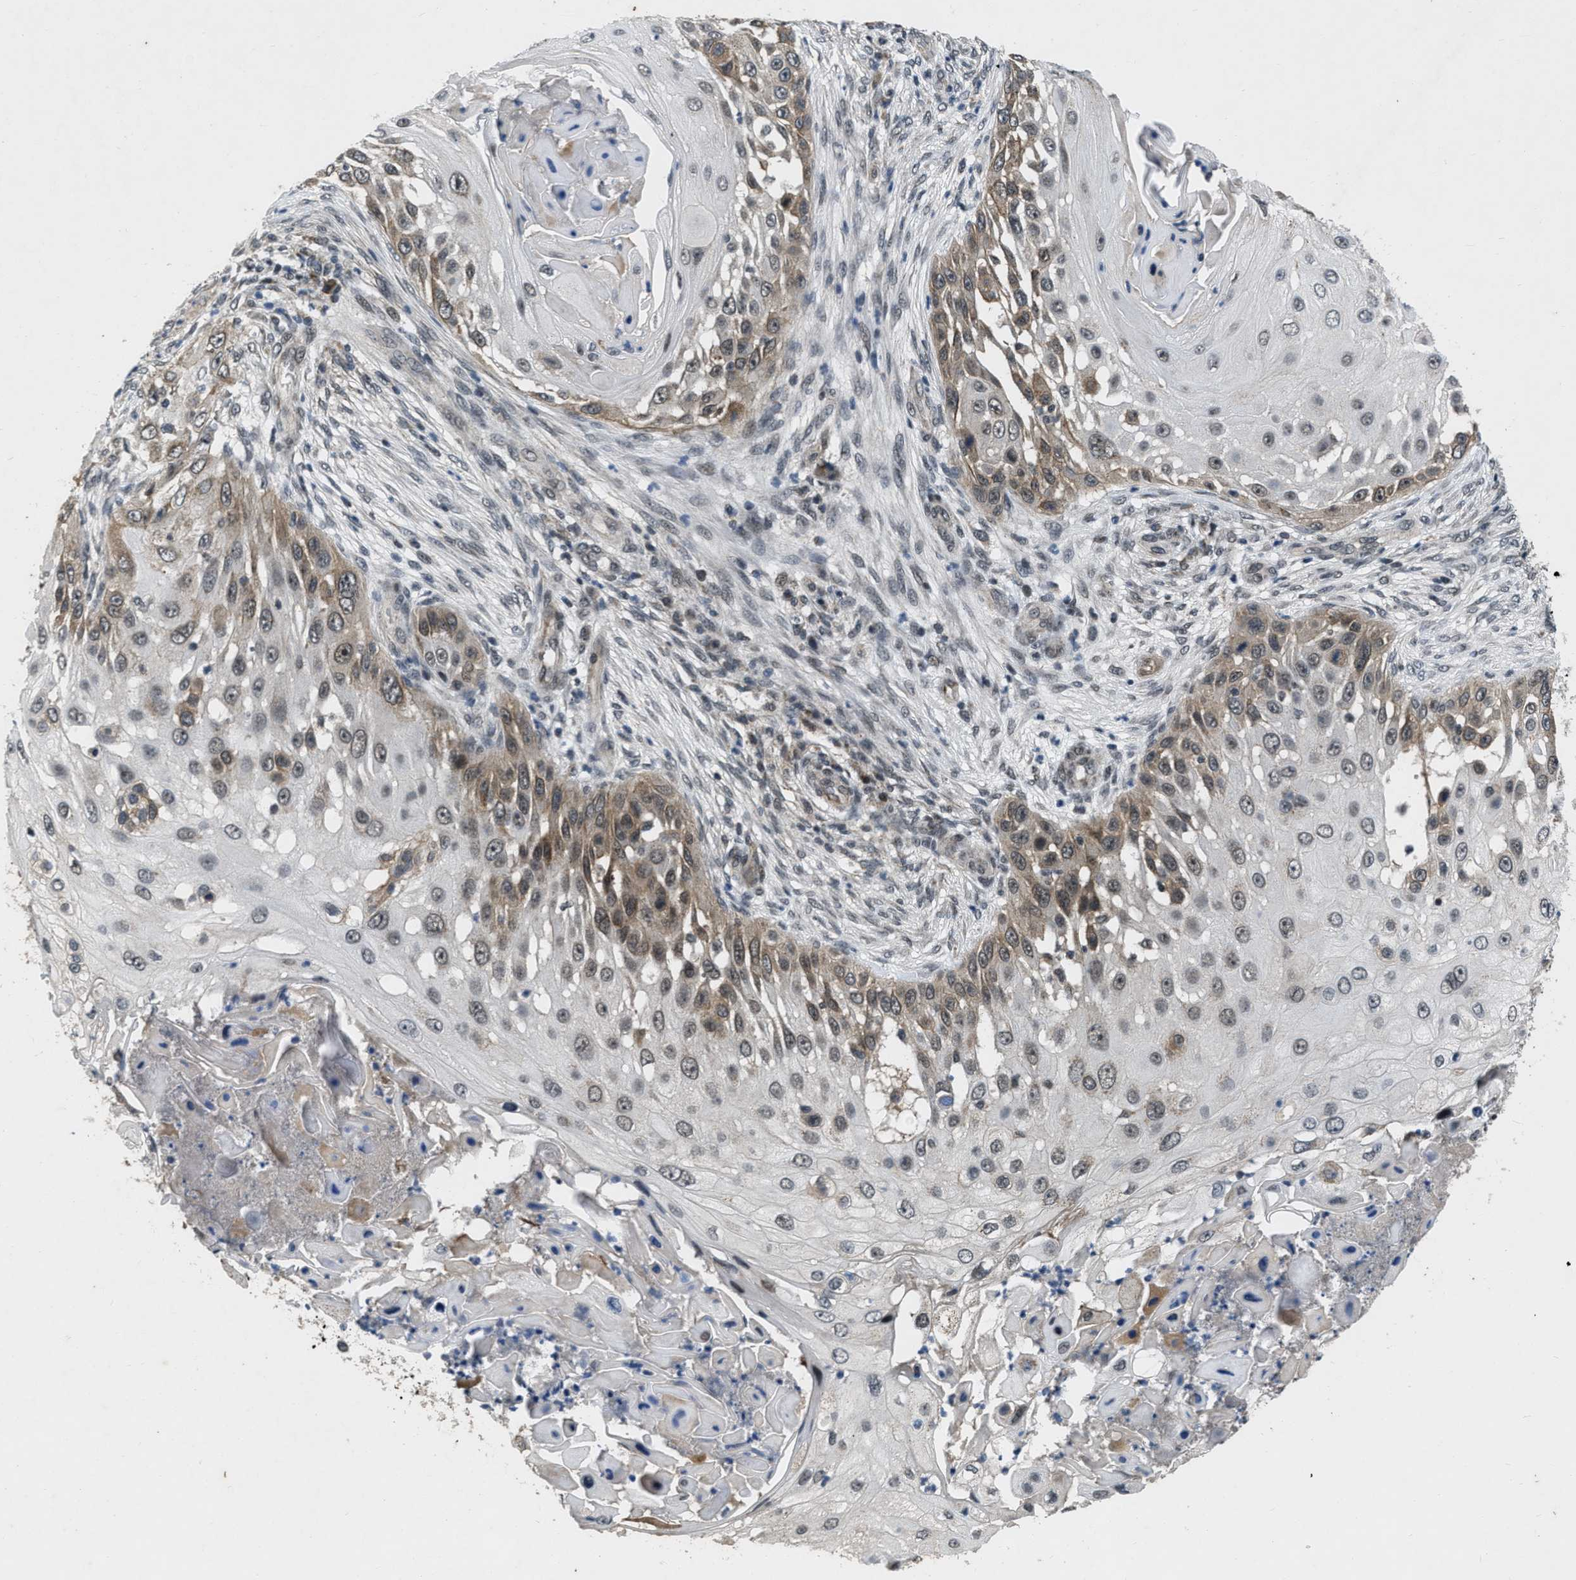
{"staining": {"intensity": "weak", "quantity": "25%-75%", "location": "cytoplasmic/membranous,nuclear"}, "tissue": "skin cancer", "cell_type": "Tumor cells", "image_type": "cancer", "snomed": [{"axis": "morphology", "description": "Squamous cell carcinoma, NOS"}, {"axis": "topography", "description": "Skin"}], "caption": "Immunohistochemistry (IHC) photomicrograph of skin cancer (squamous cell carcinoma) stained for a protein (brown), which exhibits low levels of weak cytoplasmic/membranous and nuclear expression in approximately 25%-75% of tumor cells.", "gene": "ZNHIT1", "patient": {"sex": "female", "age": 44}}